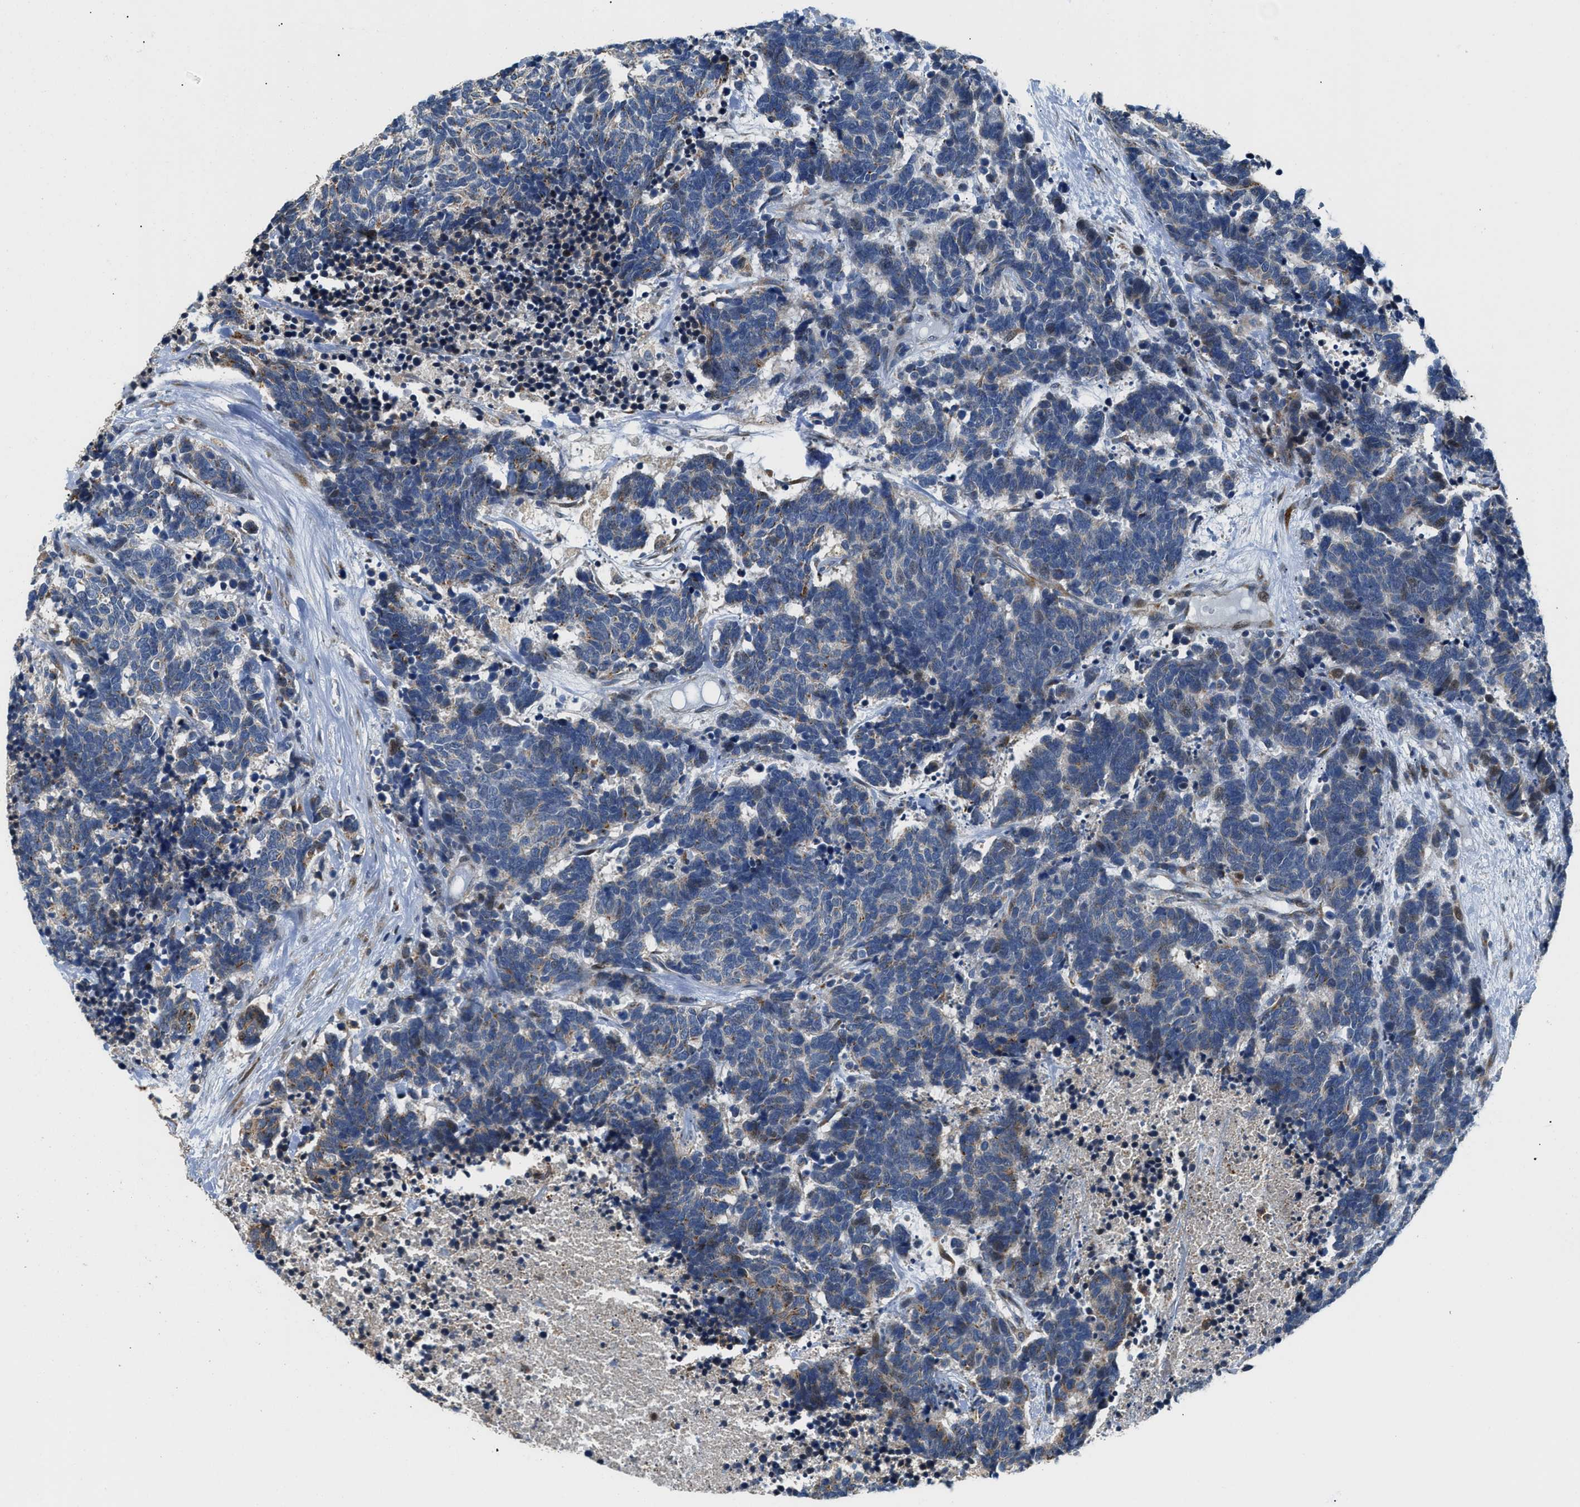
{"staining": {"intensity": "moderate", "quantity": "<25%", "location": "cytoplasmic/membranous"}, "tissue": "carcinoid", "cell_type": "Tumor cells", "image_type": "cancer", "snomed": [{"axis": "morphology", "description": "Carcinoma, NOS"}, {"axis": "morphology", "description": "Carcinoid, malignant, NOS"}, {"axis": "topography", "description": "Urinary bladder"}], "caption": "Protein analysis of carcinoid (malignant) tissue displays moderate cytoplasmic/membranous expression in approximately <25% of tumor cells. Immunohistochemistry (ihc) stains the protein in brown and the nuclei are stained blue.", "gene": "FUT8", "patient": {"sex": "male", "age": 57}}